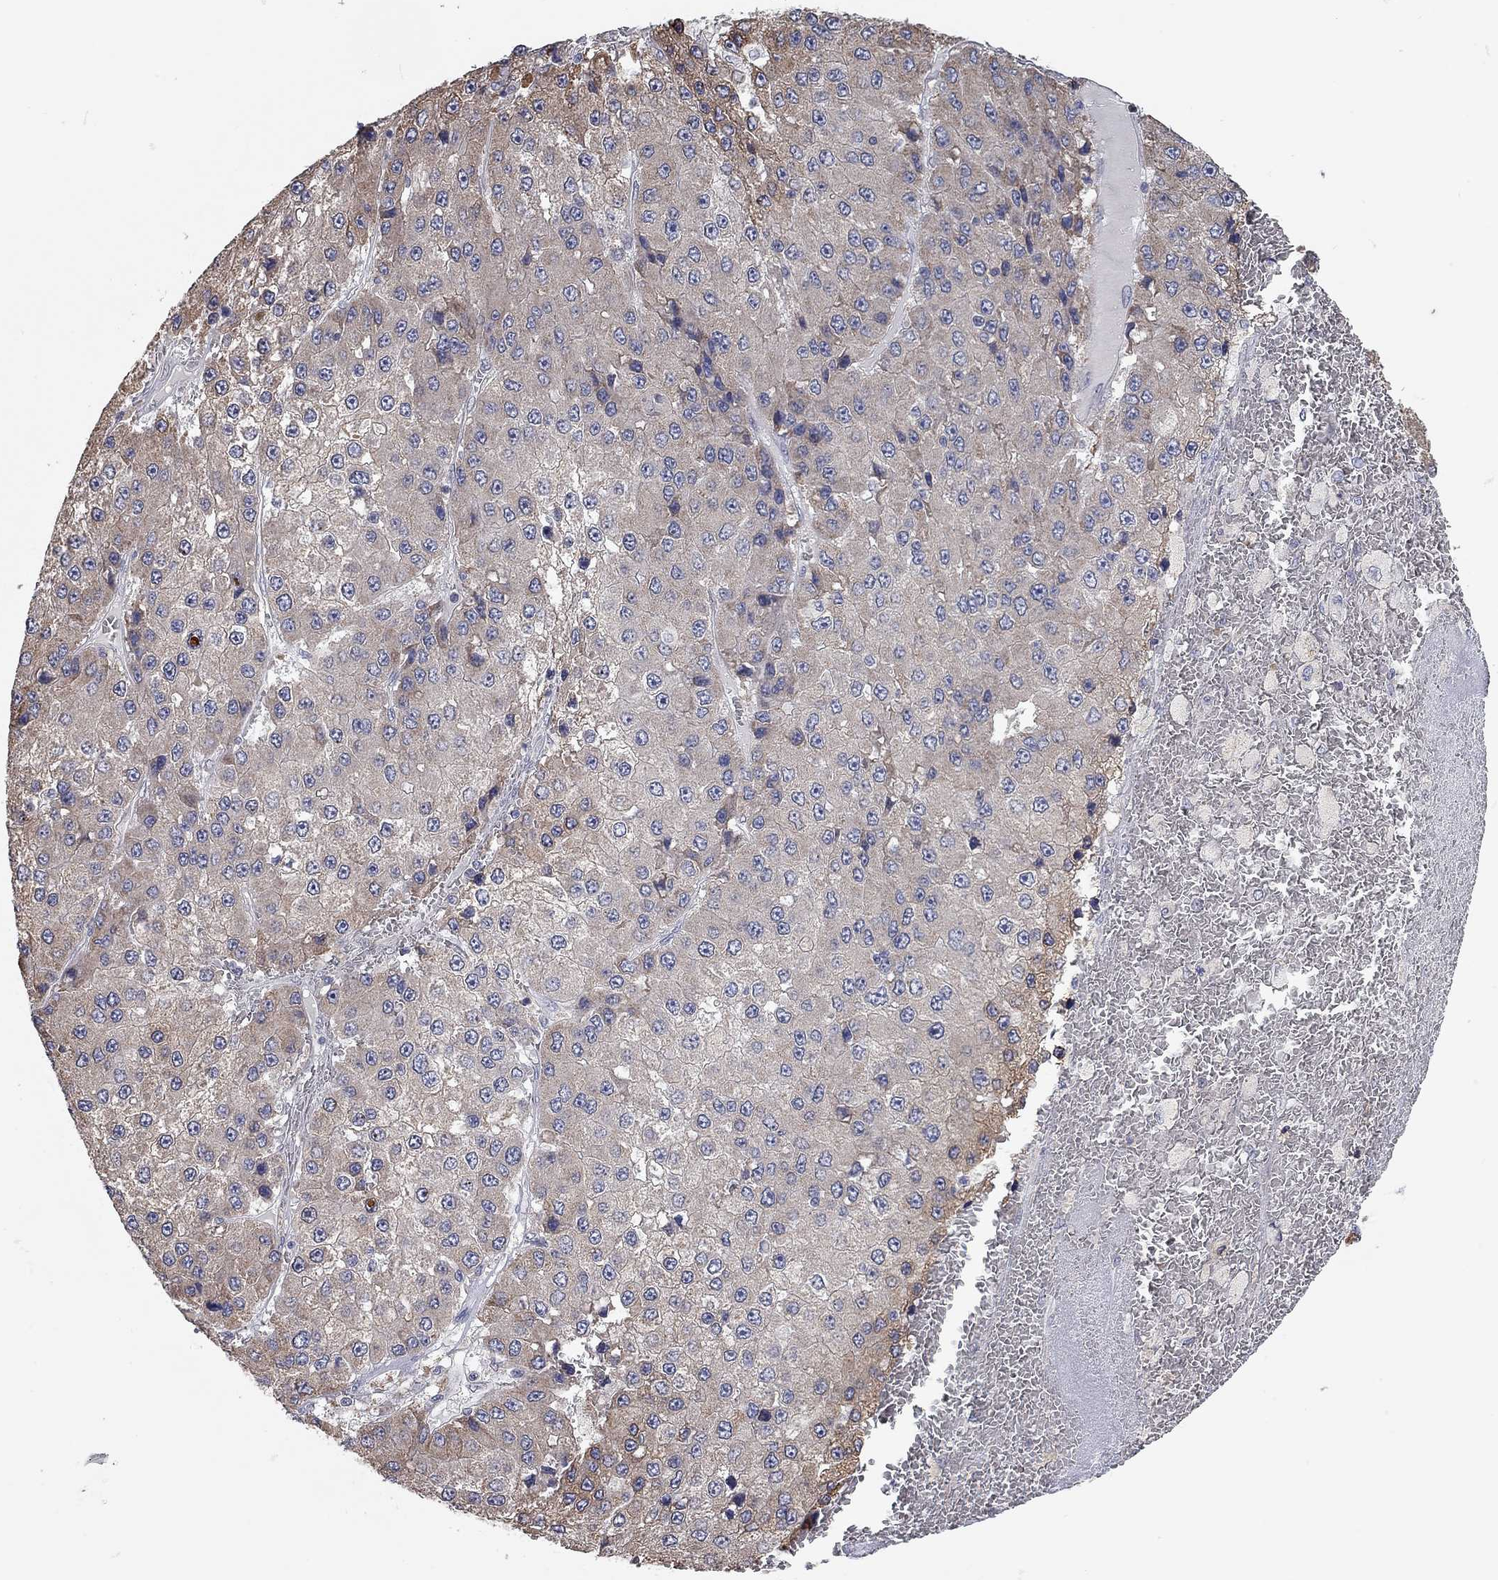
{"staining": {"intensity": "weak", "quantity": "25%-75%", "location": "cytoplasmic/membranous"}, "tissue": "liver cancer", "cell_type": "Tumor cells", "image_type": "cancer", "snomed": [{"axis": "morphology", "description": "Carcinoma, Hepatocellular, NOS"}, {"axis": "topography", "description": "Liver"}], "caption": "Immunohistochemical staining of human liver cancer (hepatocellular carcinoma) demonstrates weak cytoplasmic/membranous protein expression in about 25%-75% of tumor cells.", "gene": "XAGE2", "patient": {"sex": "female", "age": 73}}